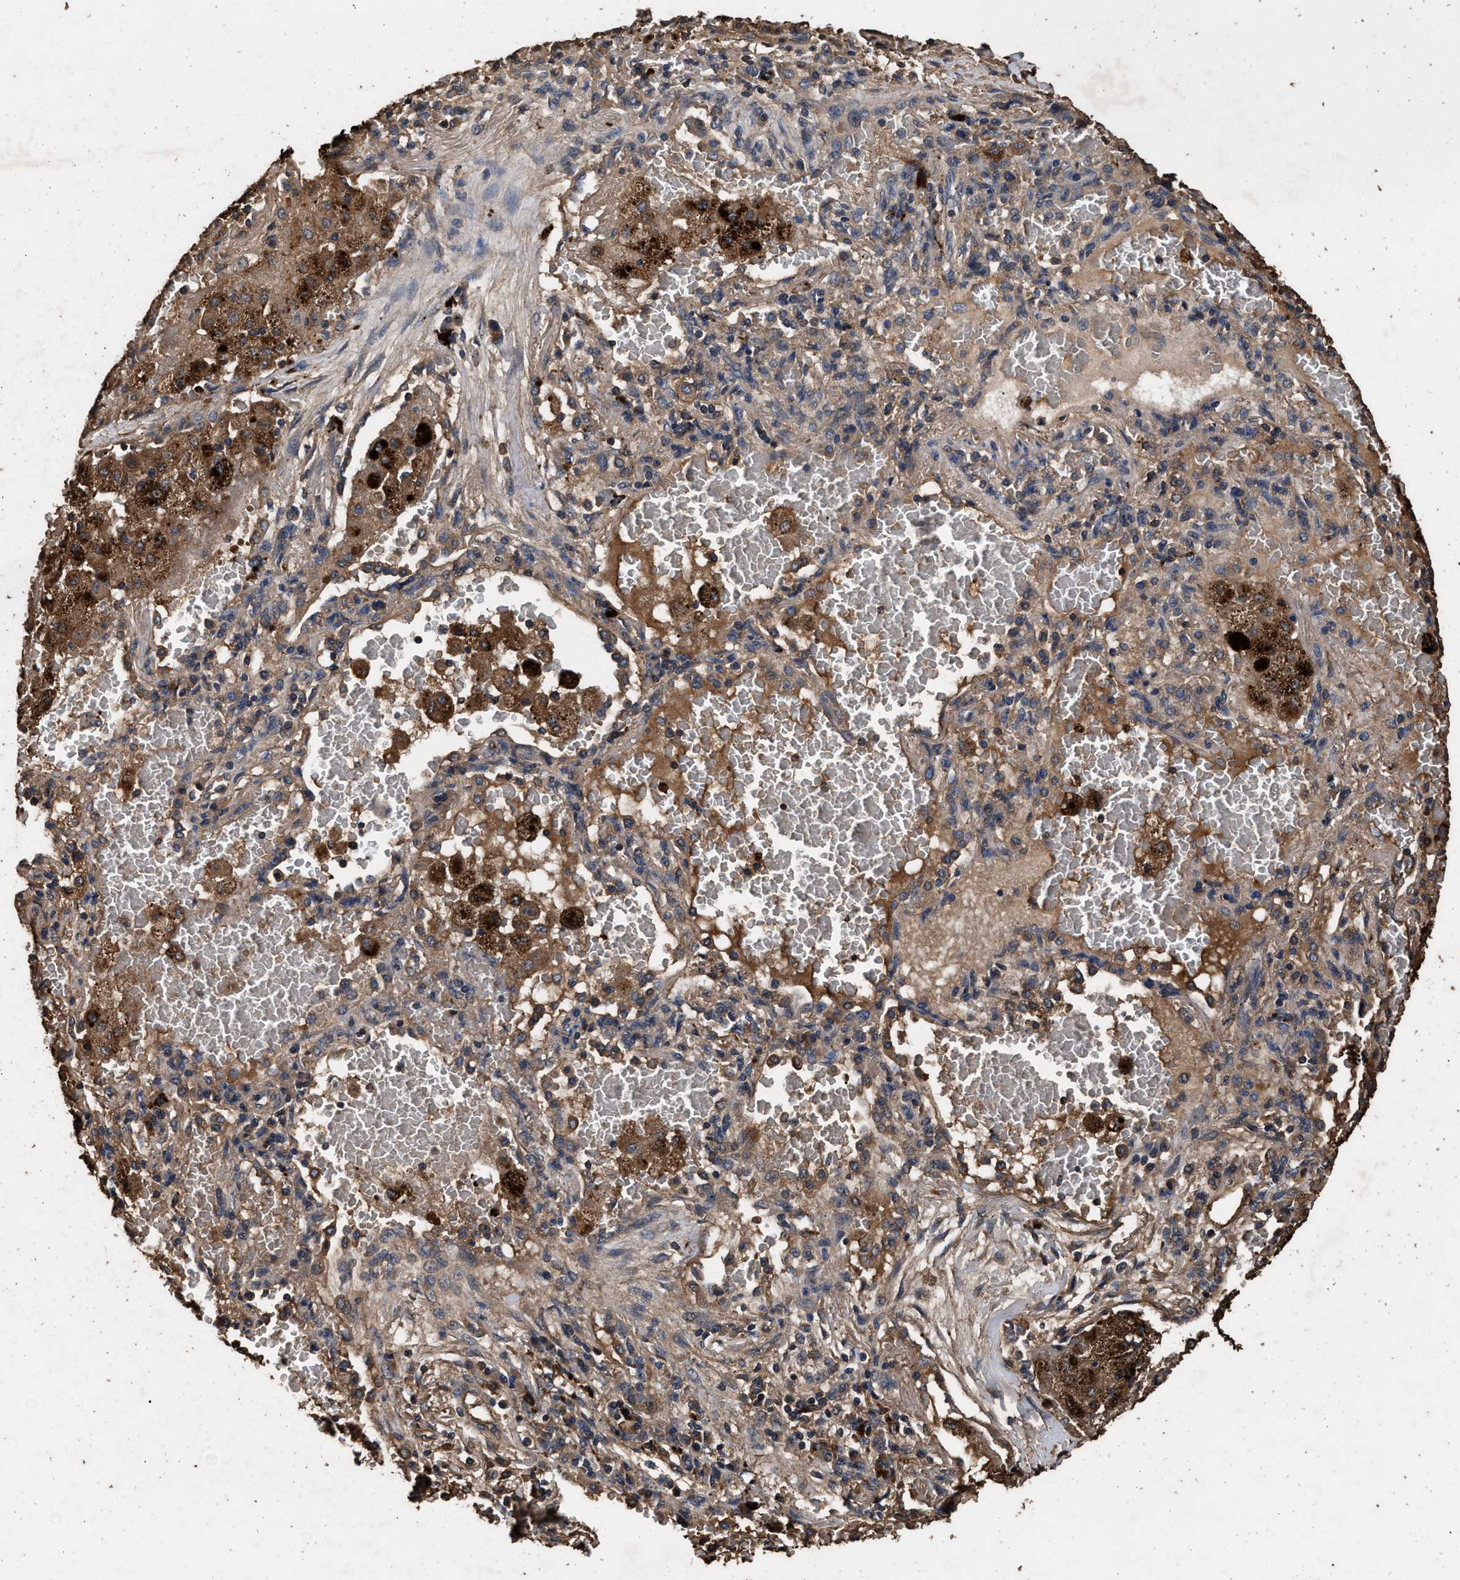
{"staining": {"intensity": "weak", "quantity": ">75%", "location": "cytoplasmic/membranous"}, "tissue": "lung cancer", "cell_type": "Tumor cells", "image_type": "cancer", "snomed": [{"axis": "morphology", "description": "Squamous cell carcinoma, NOS"}, {"axis": "topography", "description": "Lung"}], "caption": "Tumor cells show weak cytoplasmic/membranous positivity in approximately >75% of cells in lung cancer.", "gene": "KYAT1", "patient": {"sex": "male", "age": 61}}